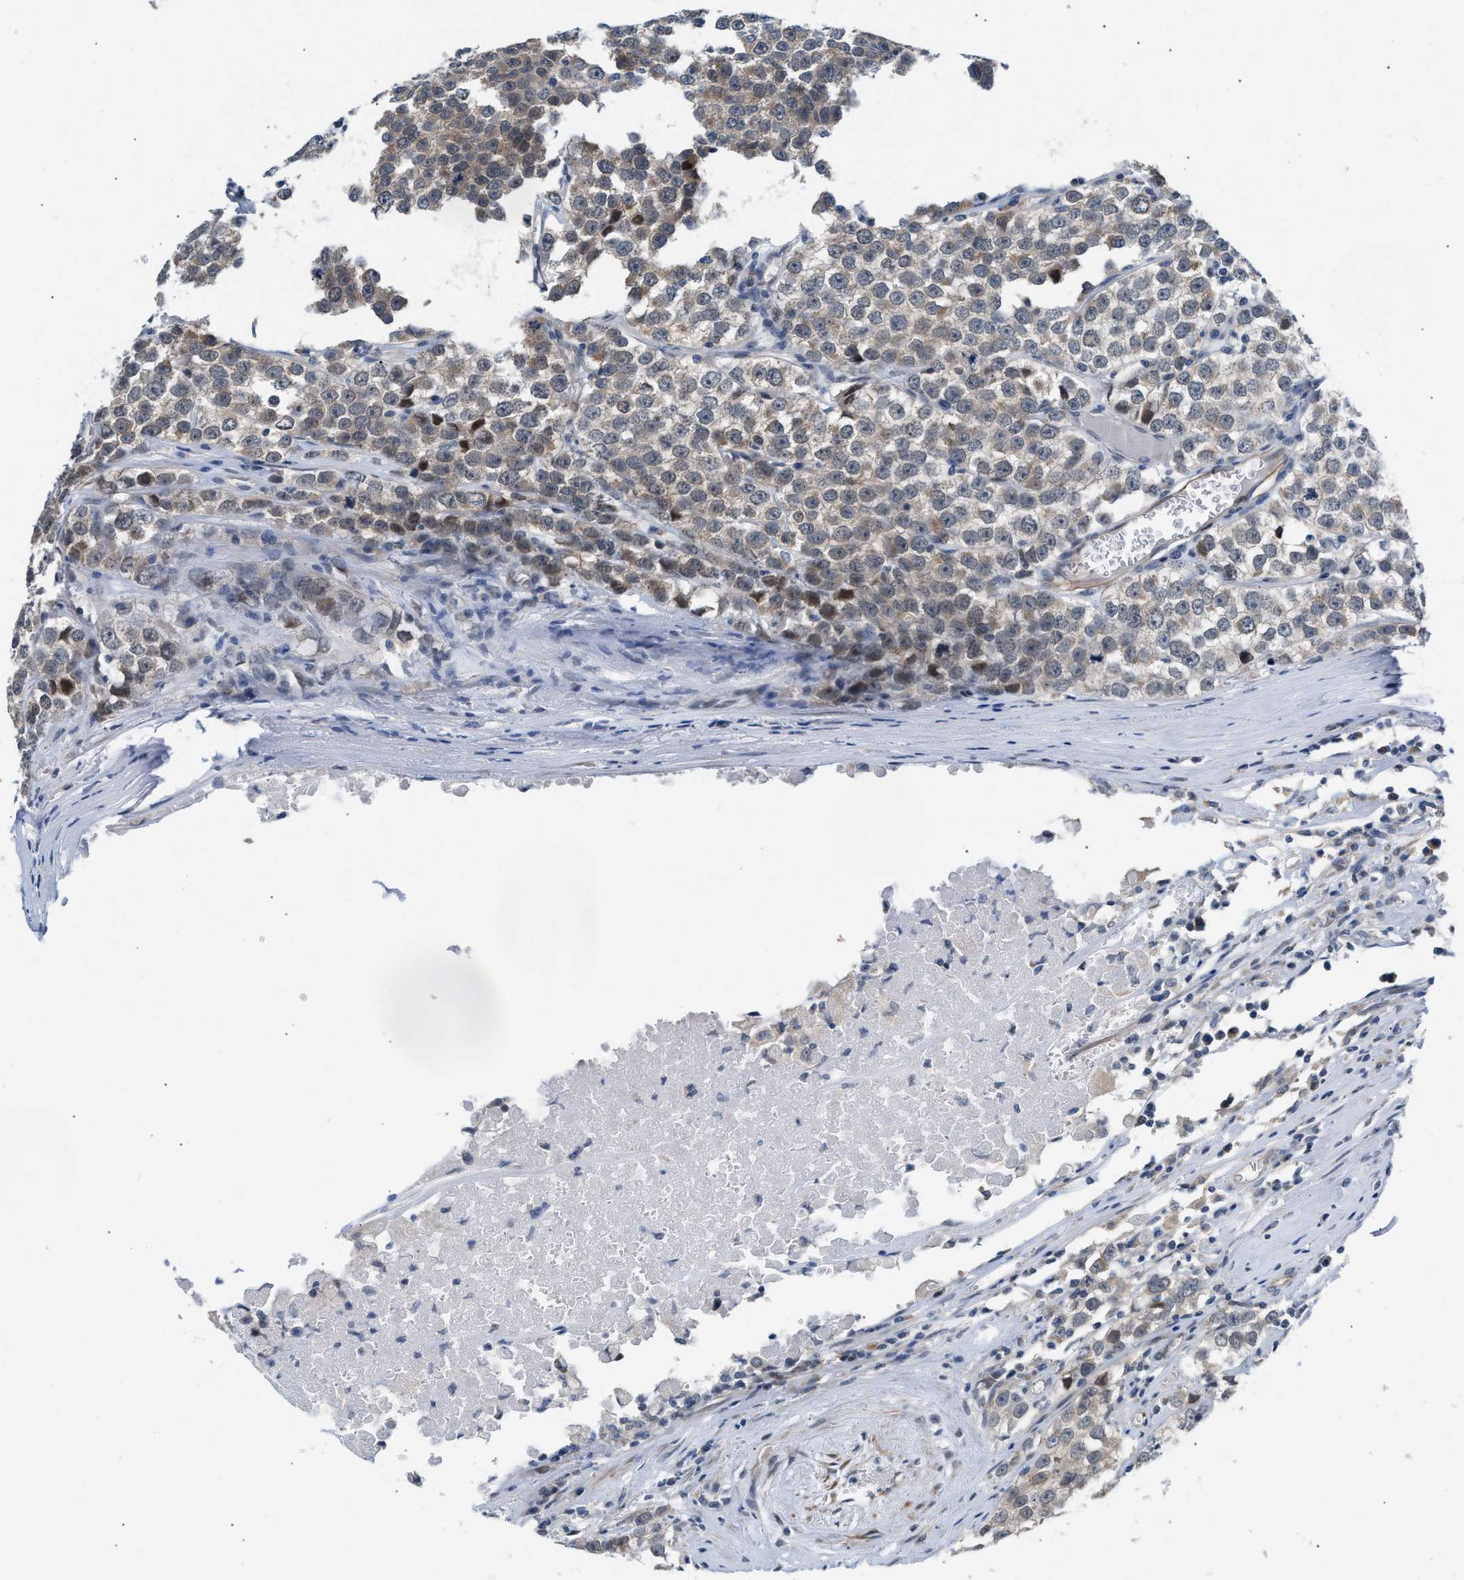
{"staining": {"intensity": "weak", "quantity": ">75%", "location": "cytoplasmic/membranous"}, "tissue": "testis cancer", "cell_type": "Tumor cells", "image_type": "cancer", "snomed": [{"axis": "morphology", "description": "Seminoma, NOS"}, {"axis": "morphology", "description": "Carcinoma, Embryonal, NOS"}, {"axis": "topography", "description": "Testis"}], "caption": "A brown stain labels weak cytoplasmic/membranous expression of a protein in human testis seminoma tumor cells.", "gene": "PPM1H", "patient": {"sex": "male", "age": 52}}